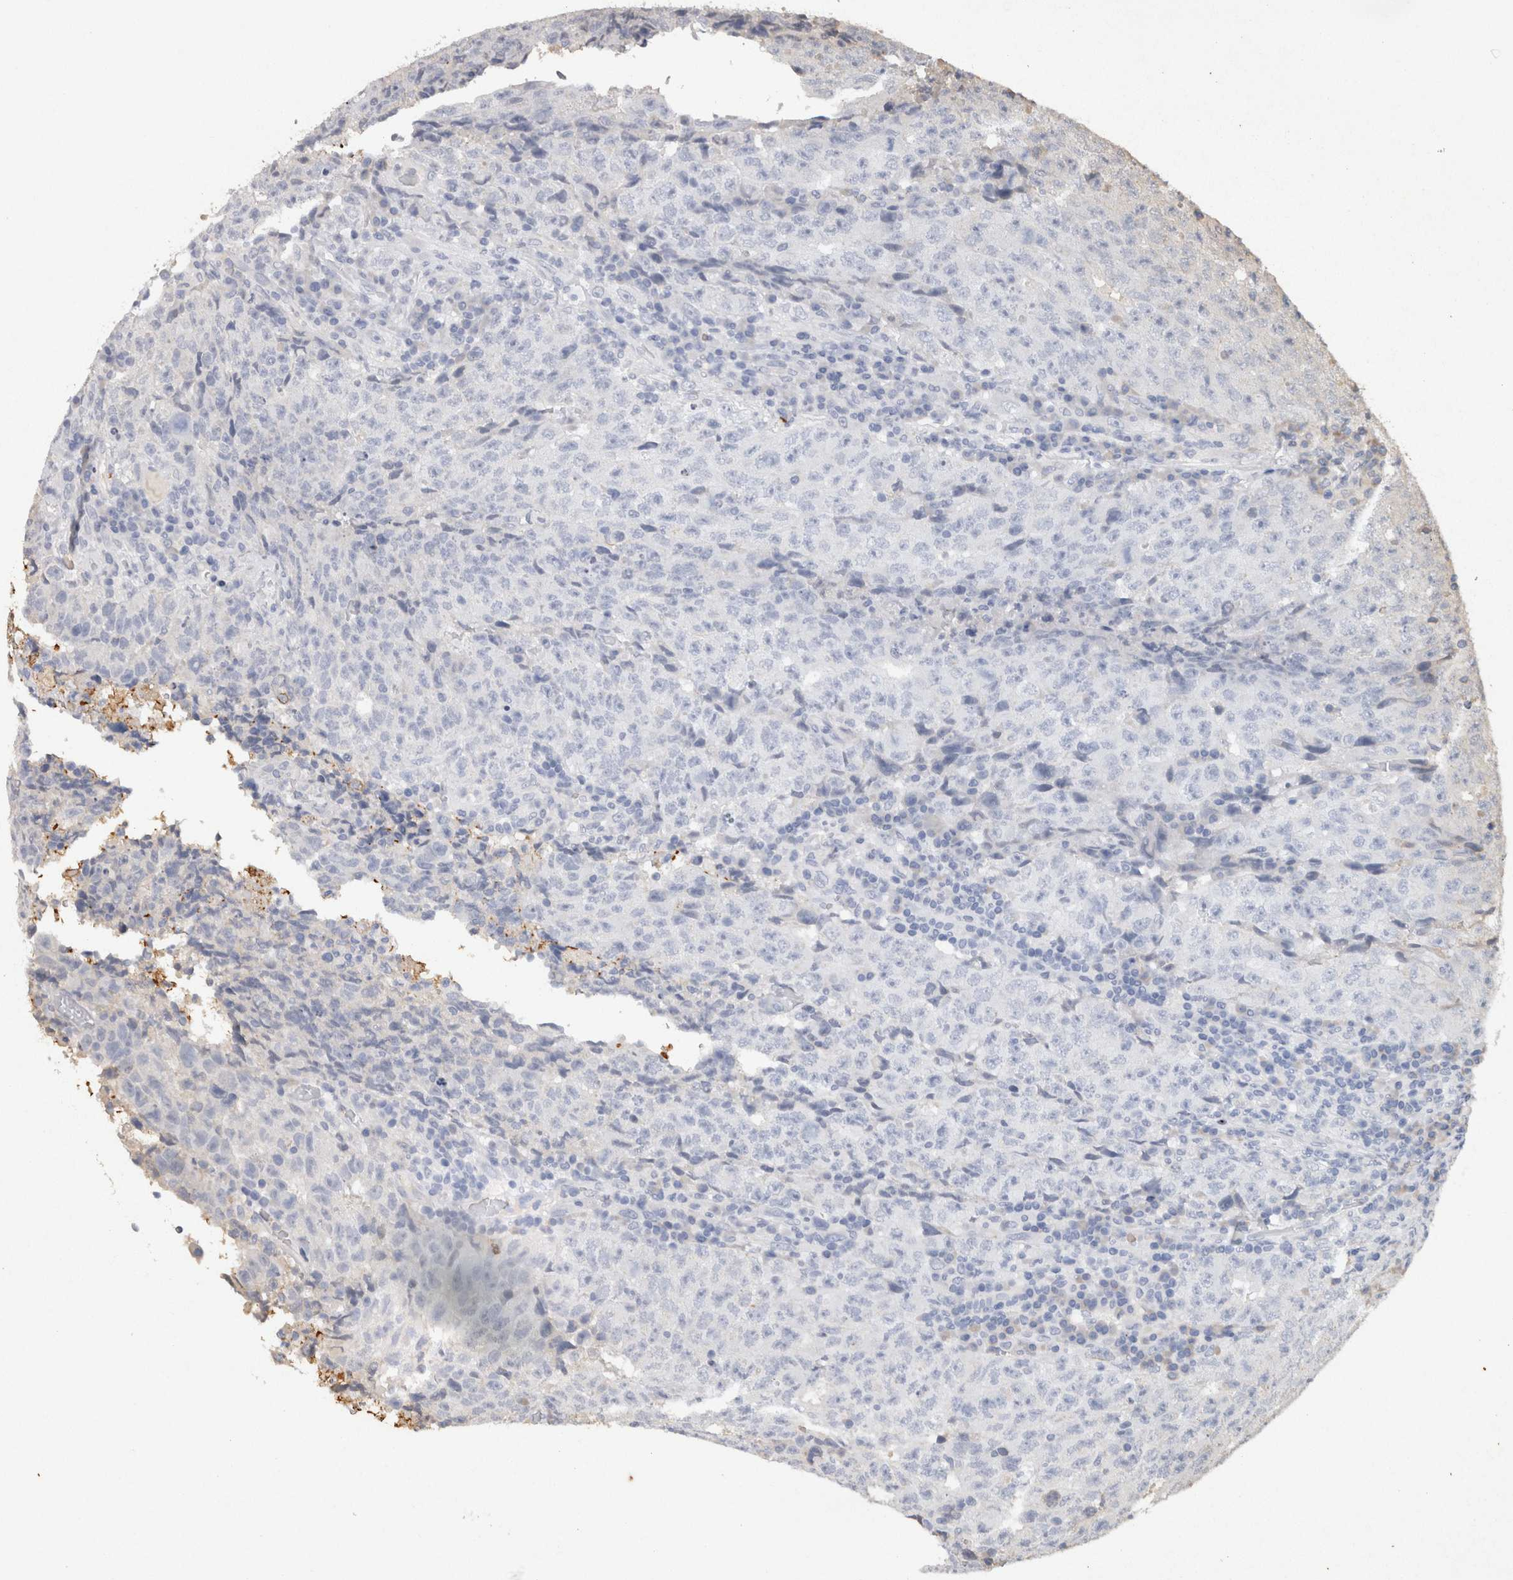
{"staining": {"intensity": "negative", "quantity": "none", "location": "none"}, "tissue": "testis cancer", "cell_type": "Tumor cells", "image_type": "cancer", "snomed": [{"axis": "morphology", "description": "Necrosis, NOS"}, {"axis": "morphology", "description": "Carcinoma, Embryonal, NOS"}, {"axis": "topography", "description": "Testis"}], "caption": "This histopathology image is of testis cancer stained with immunohistochemistry to label a protein in brown with the nuclei are counter-stained blue. There is no expression in tumor cells.", "gene": "FABP7", "patient": {"sex": "male", "age": 19}}